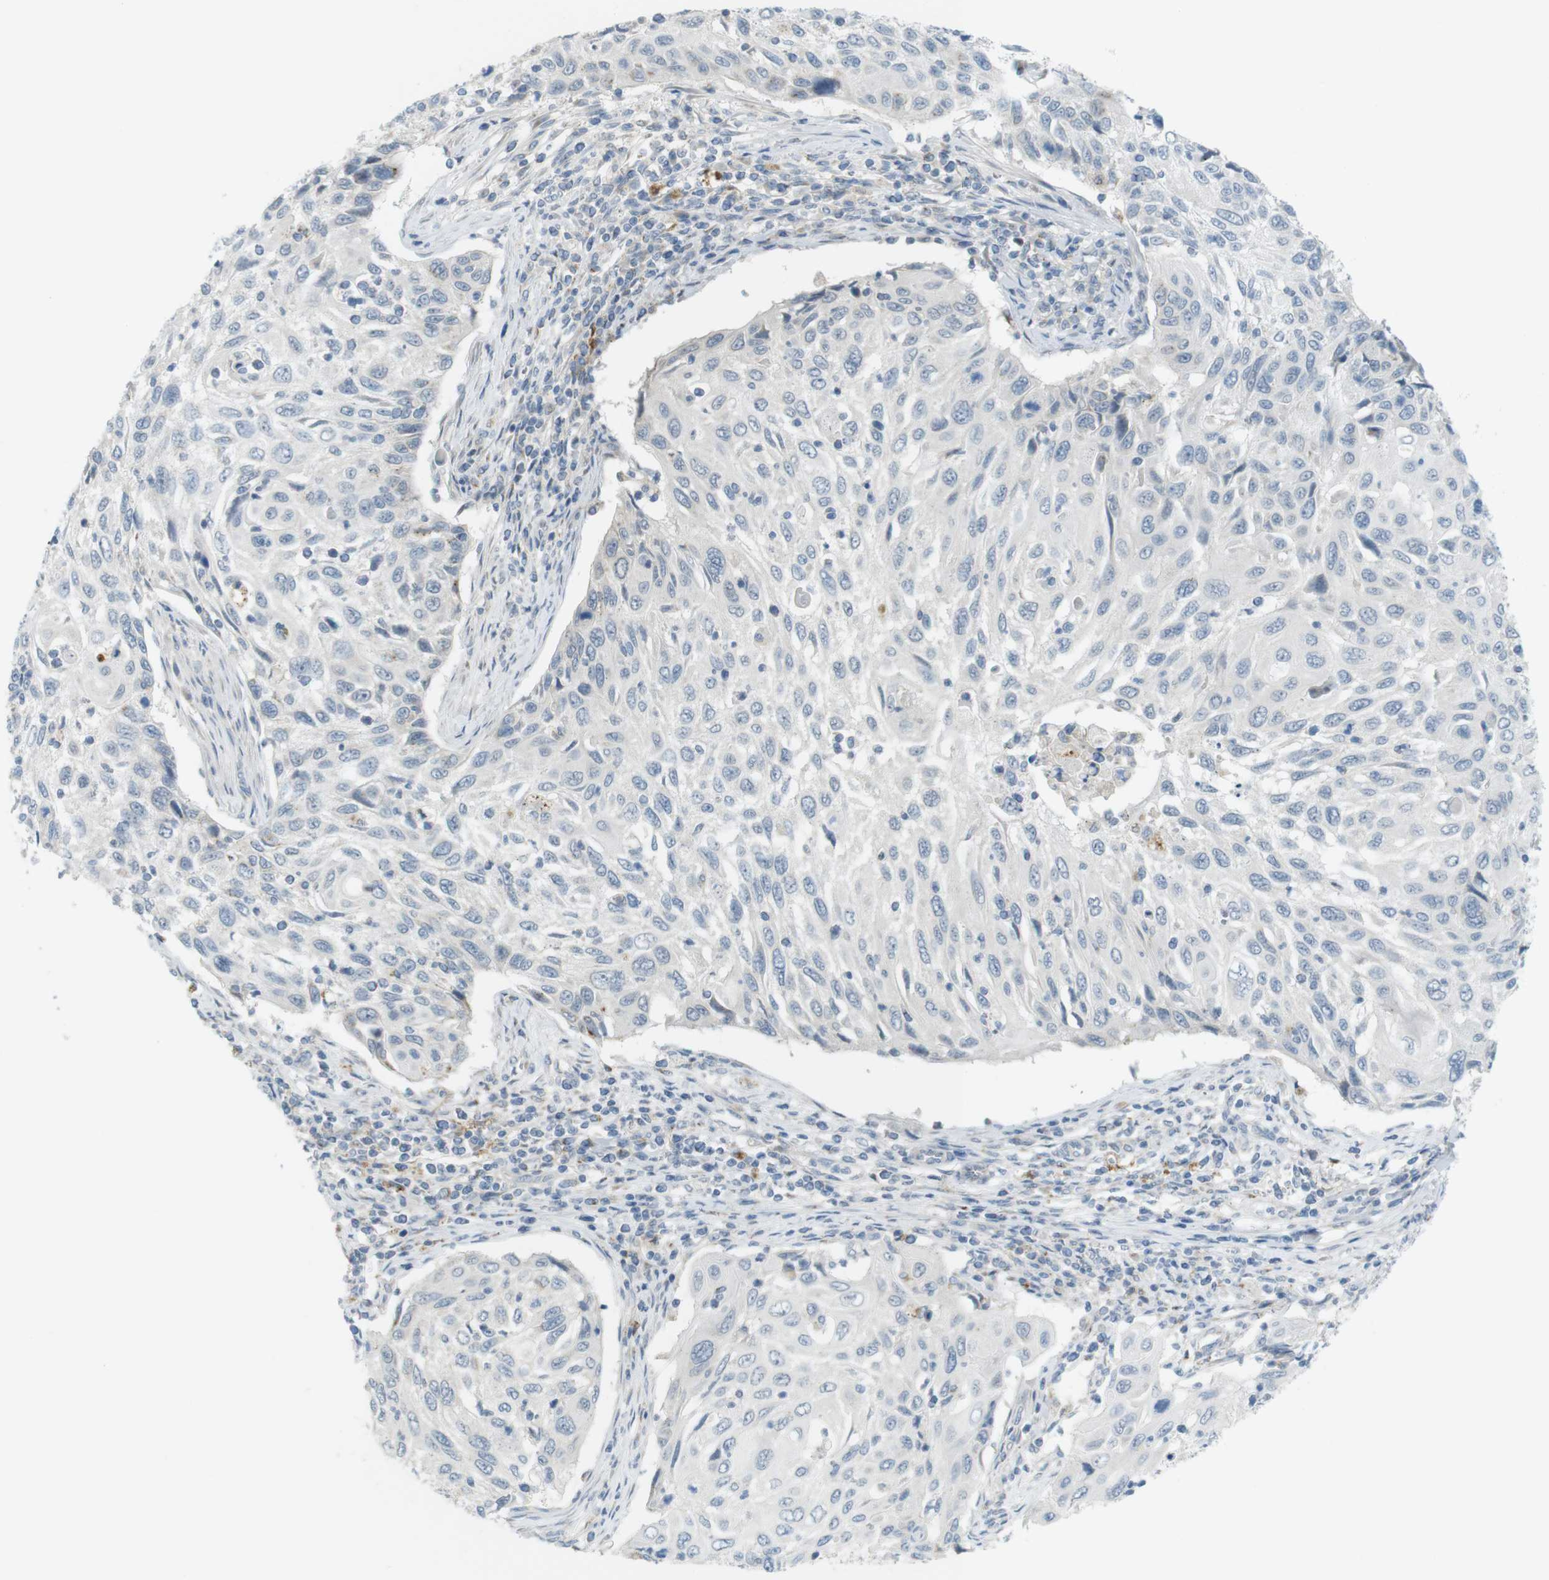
{"staining": {"intensity": "negative", "quantity": "none", "location": "none"}, "tissue": "cervical cancer", "cell_type": "Tumor cells", "image_type": "cancer", "snomed": [{"axis": "morphology", "description": "Squamous cell carcinoma, NOS"}, {"axis": "topography", "description": "Cervix"}], "caption": "A high-resolution histopathology image shows immunohistochemistry (IHC) staining of cervical squamous cell carcinoma, which displays no significant positivity in tumor cells.", "gene": "UGT8", "patient": {"sex": "female", "age": 70}}